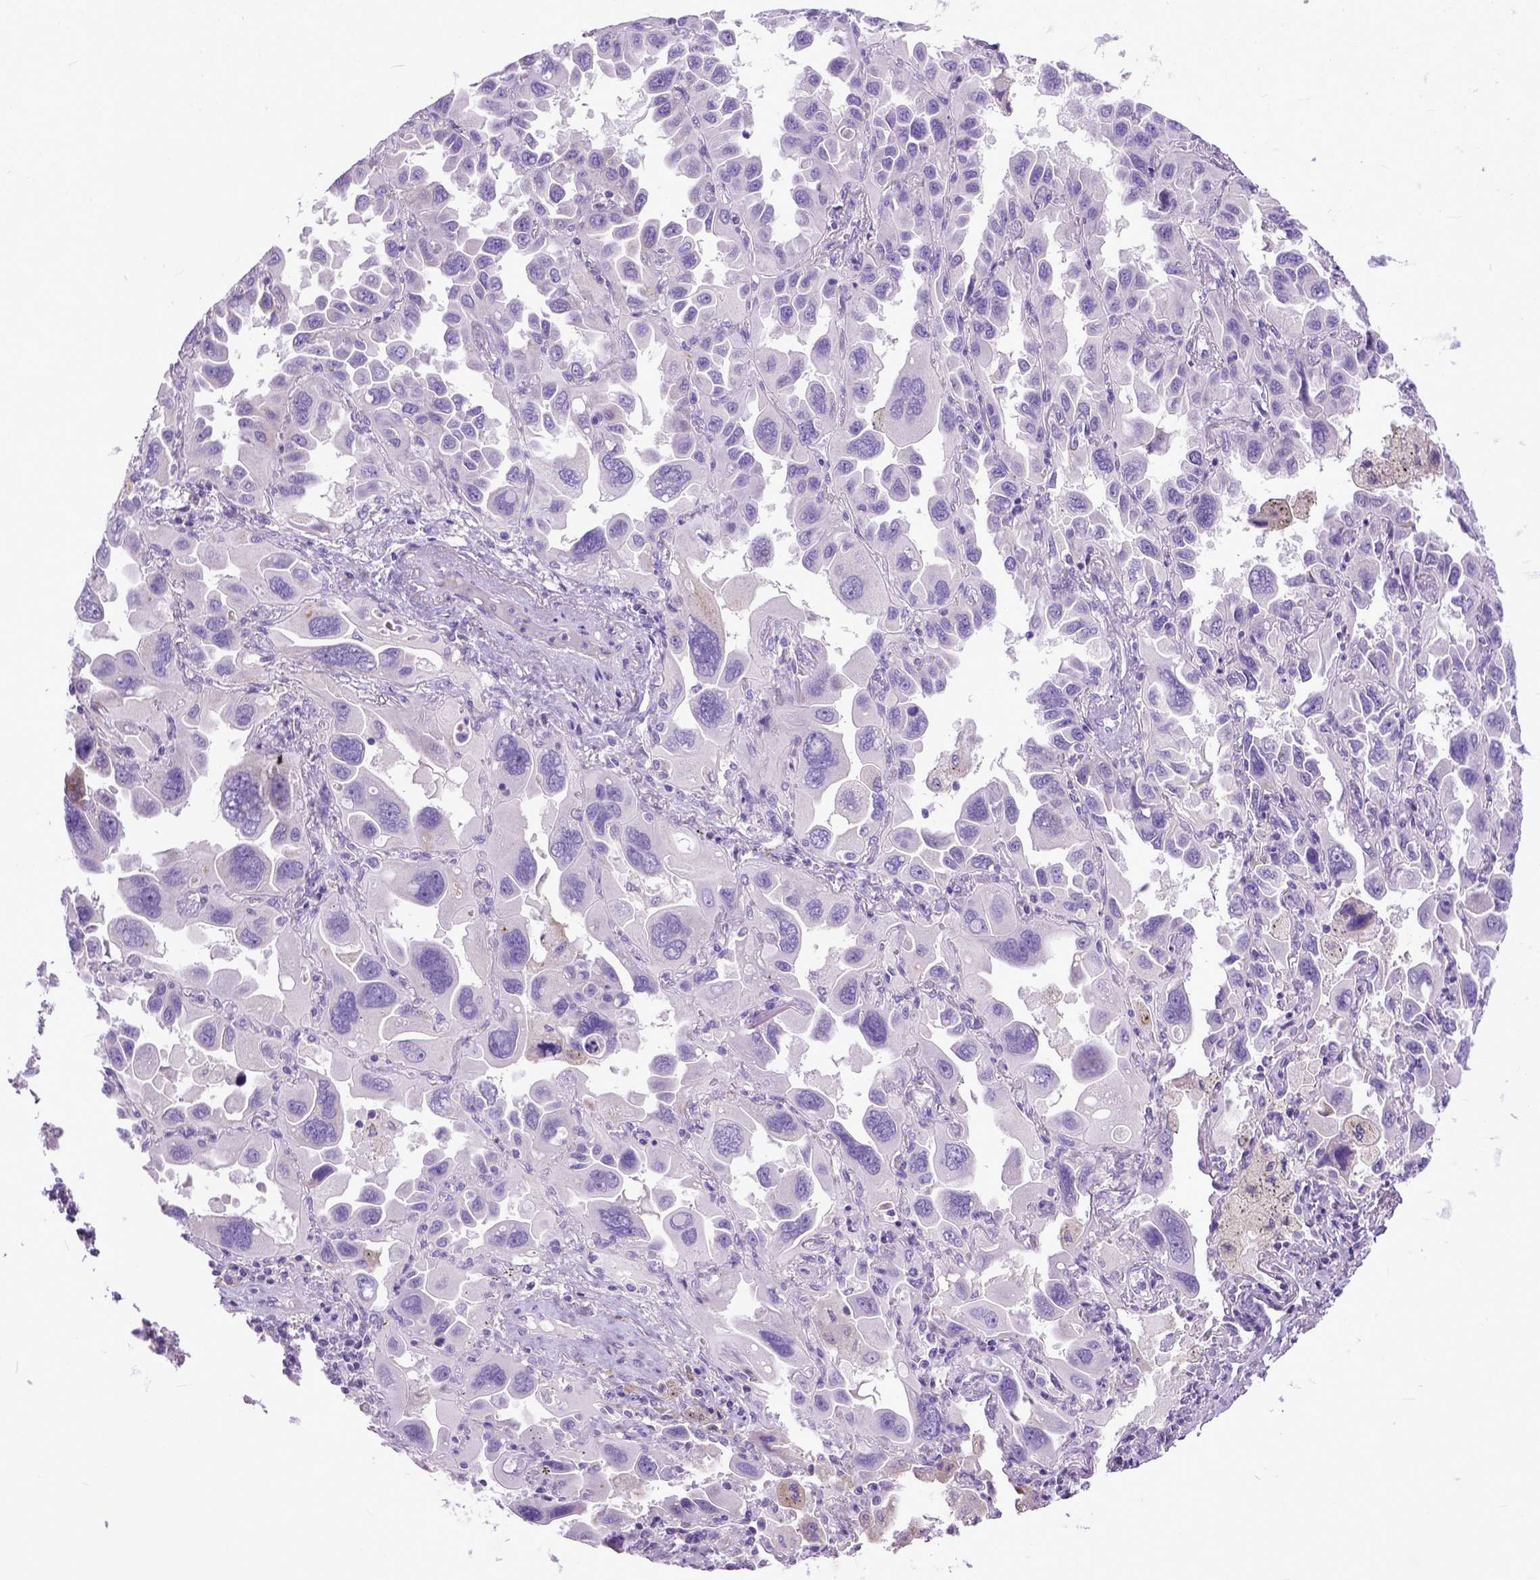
{"staining": {"intensity": "negative", "quantity": "none", "location": "none"}, "tissue": "lung cancer", "cell_type": "Tumor cells", "image_type": "cancer", "snomed": [{"axis": "morphology", "description": "Adenocarcinoma, NOS"}, {"axis": "topography", "description": "Lung"}], "caption": "Adenocarcinoma (lung) stained for a protein using immunohistochemistry (IHC) demonstrates no staining tumor cells.", "gene": "PLK5", "patient": {"sex": "male", "age": 64}}